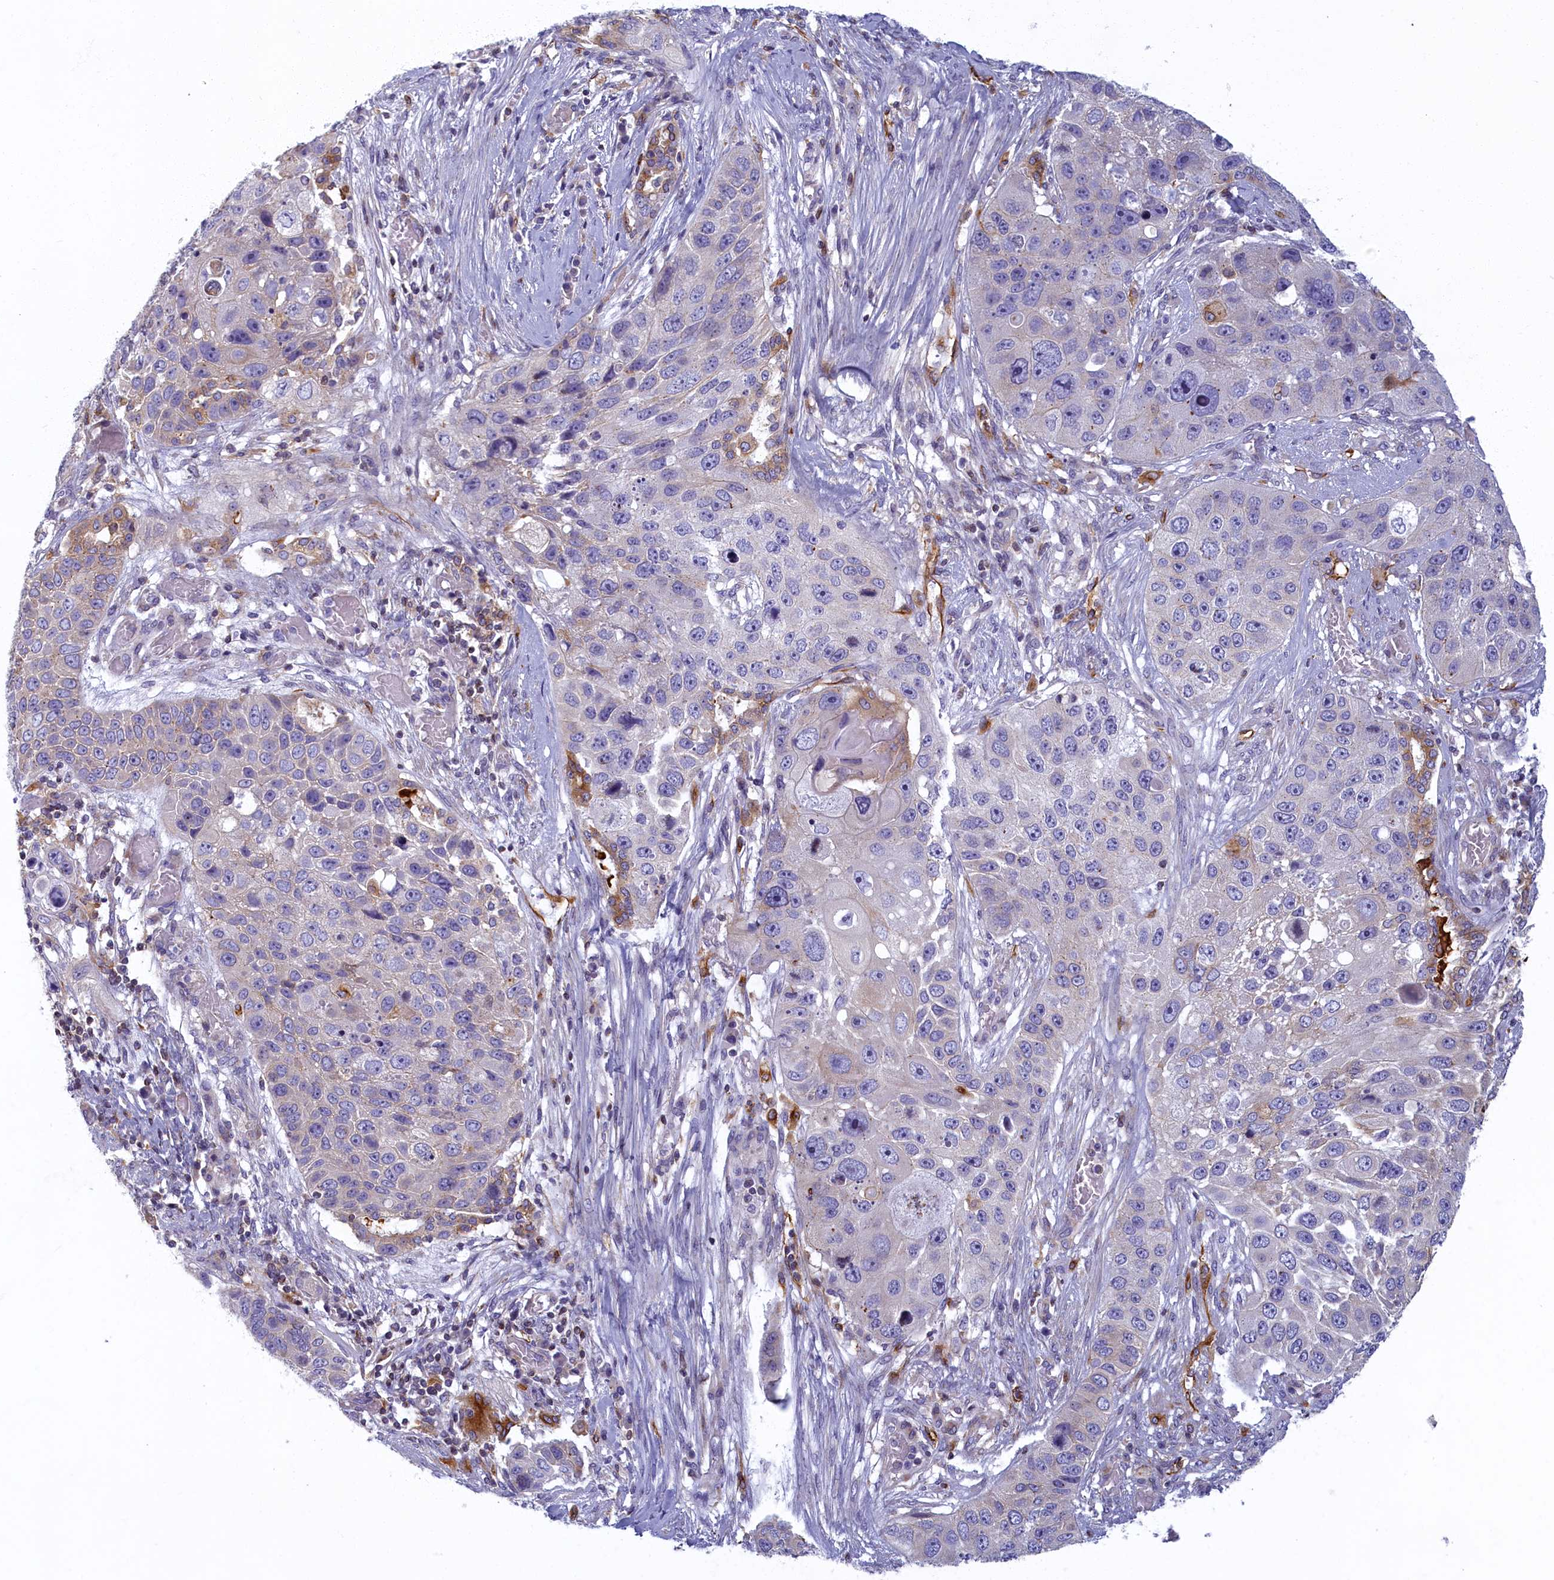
{"staining": {"intensity": "moderate", "quantity": "25%-75%", "location": "cytoplasmic/membranous"}, "tissue": "lung cancer", "cell_type": "Tumor cells", "image_type": "cancer", "snomed": [{"axis": "morphology", "description": "Adenocarcinoma, NOS"}, {"axis": "topography", "description": "Lung"}], "caption": "A histopathology image showing moderate cytoplasmic/membranous positivity in about 25%-75% of tumor cells in lung cancer, as visualized by brown immunohistochemical staining.", "gene": "NOL10", "patient": {"sex": "male", "age": 64}}